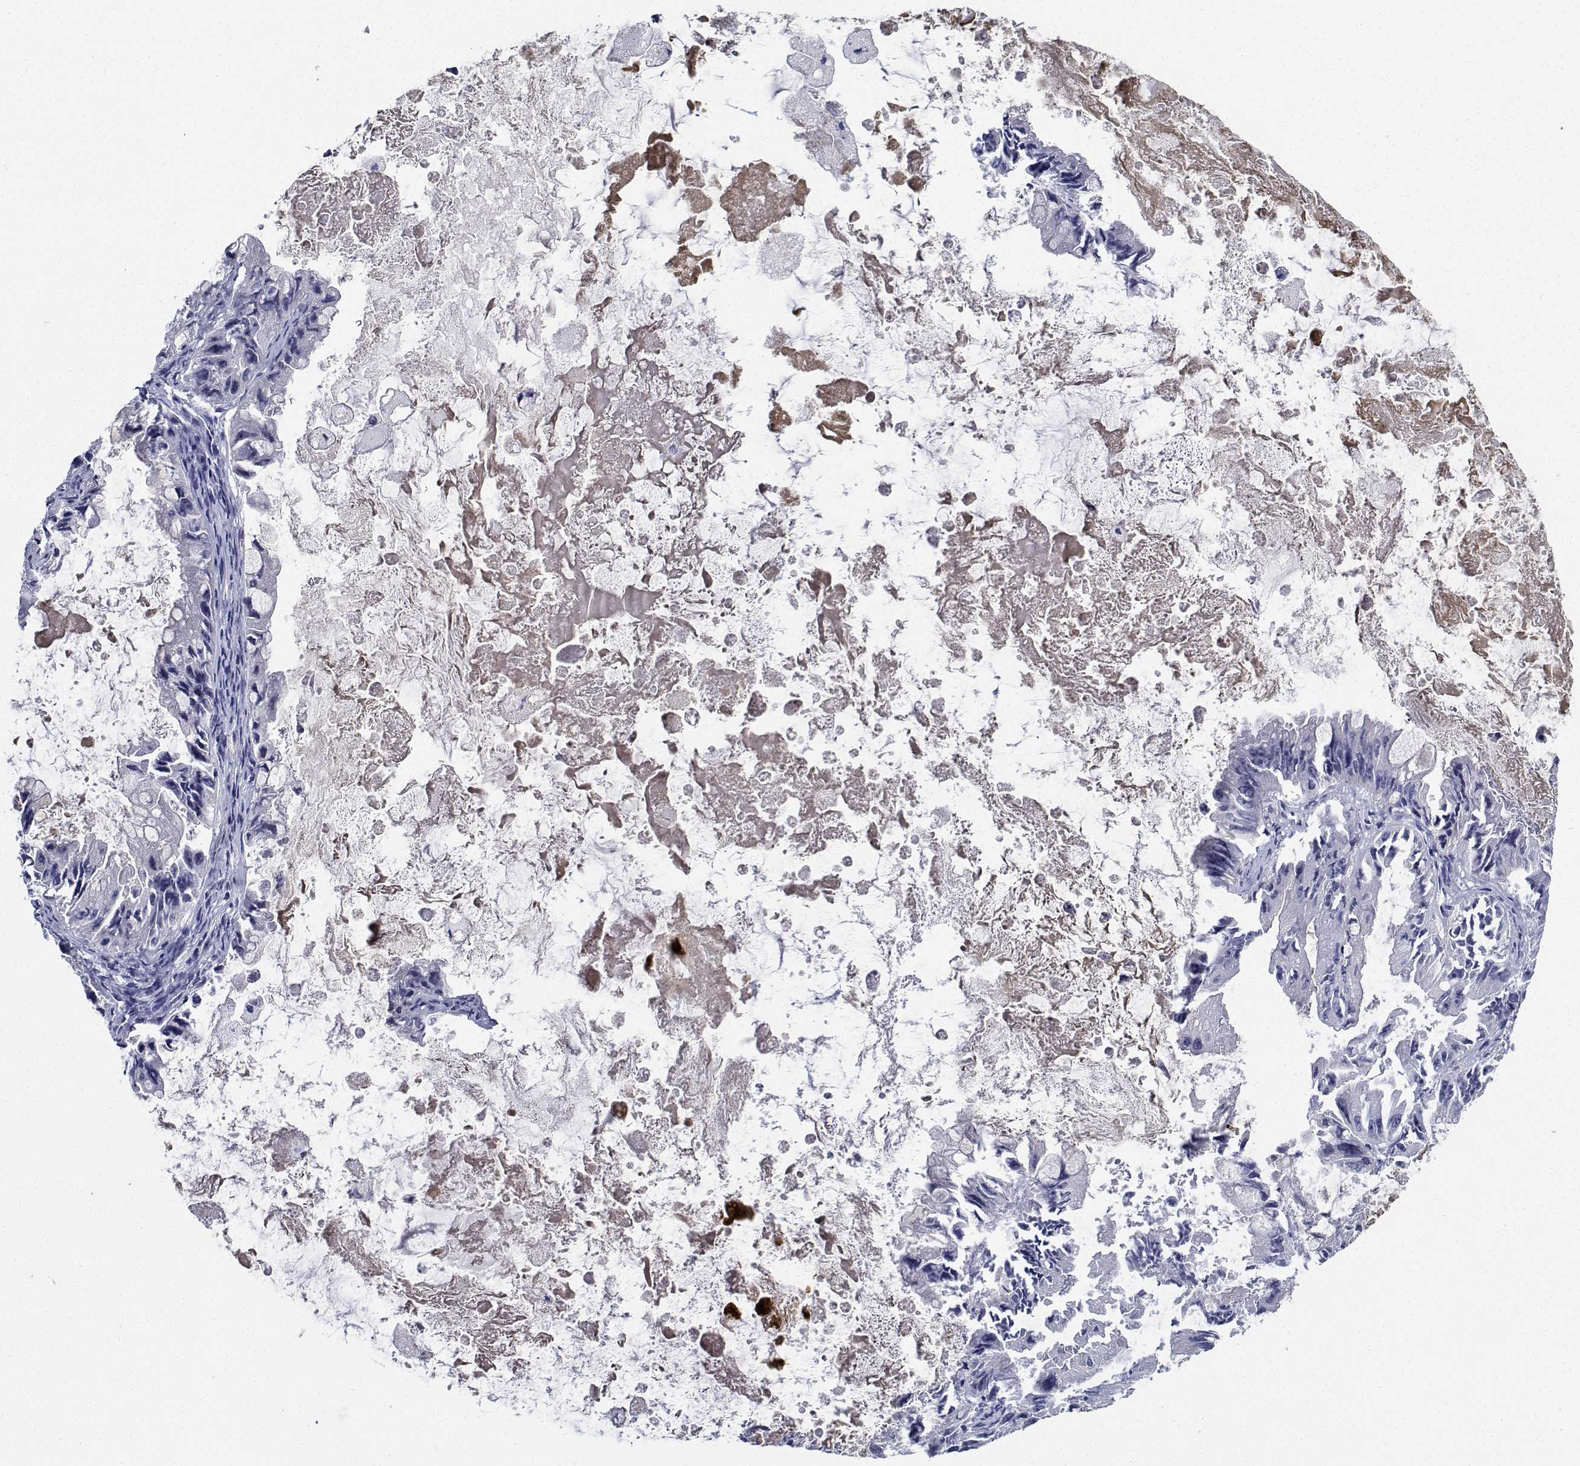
{"staining": {"intensity": "negative", "quantity": "none", "location": "none"}, "tissue": "ovarian cancer", "cell_type": "Tumor cells", "image_type": "cancer", "snomed": [{"axis": "morphology", "description": "Cystadenocarcinoma, mucinous, NOS"}, {"axis": "topography", "description": "Ovary"}], "caption": "Immunohistochemical staining of human ovarian cancer (mucinous cystadenocarcinoma) demonstrates no significant positivity in tumor cells.", "gene": "PLXNA4", "patient": {"sex": "female", "age": 61}}